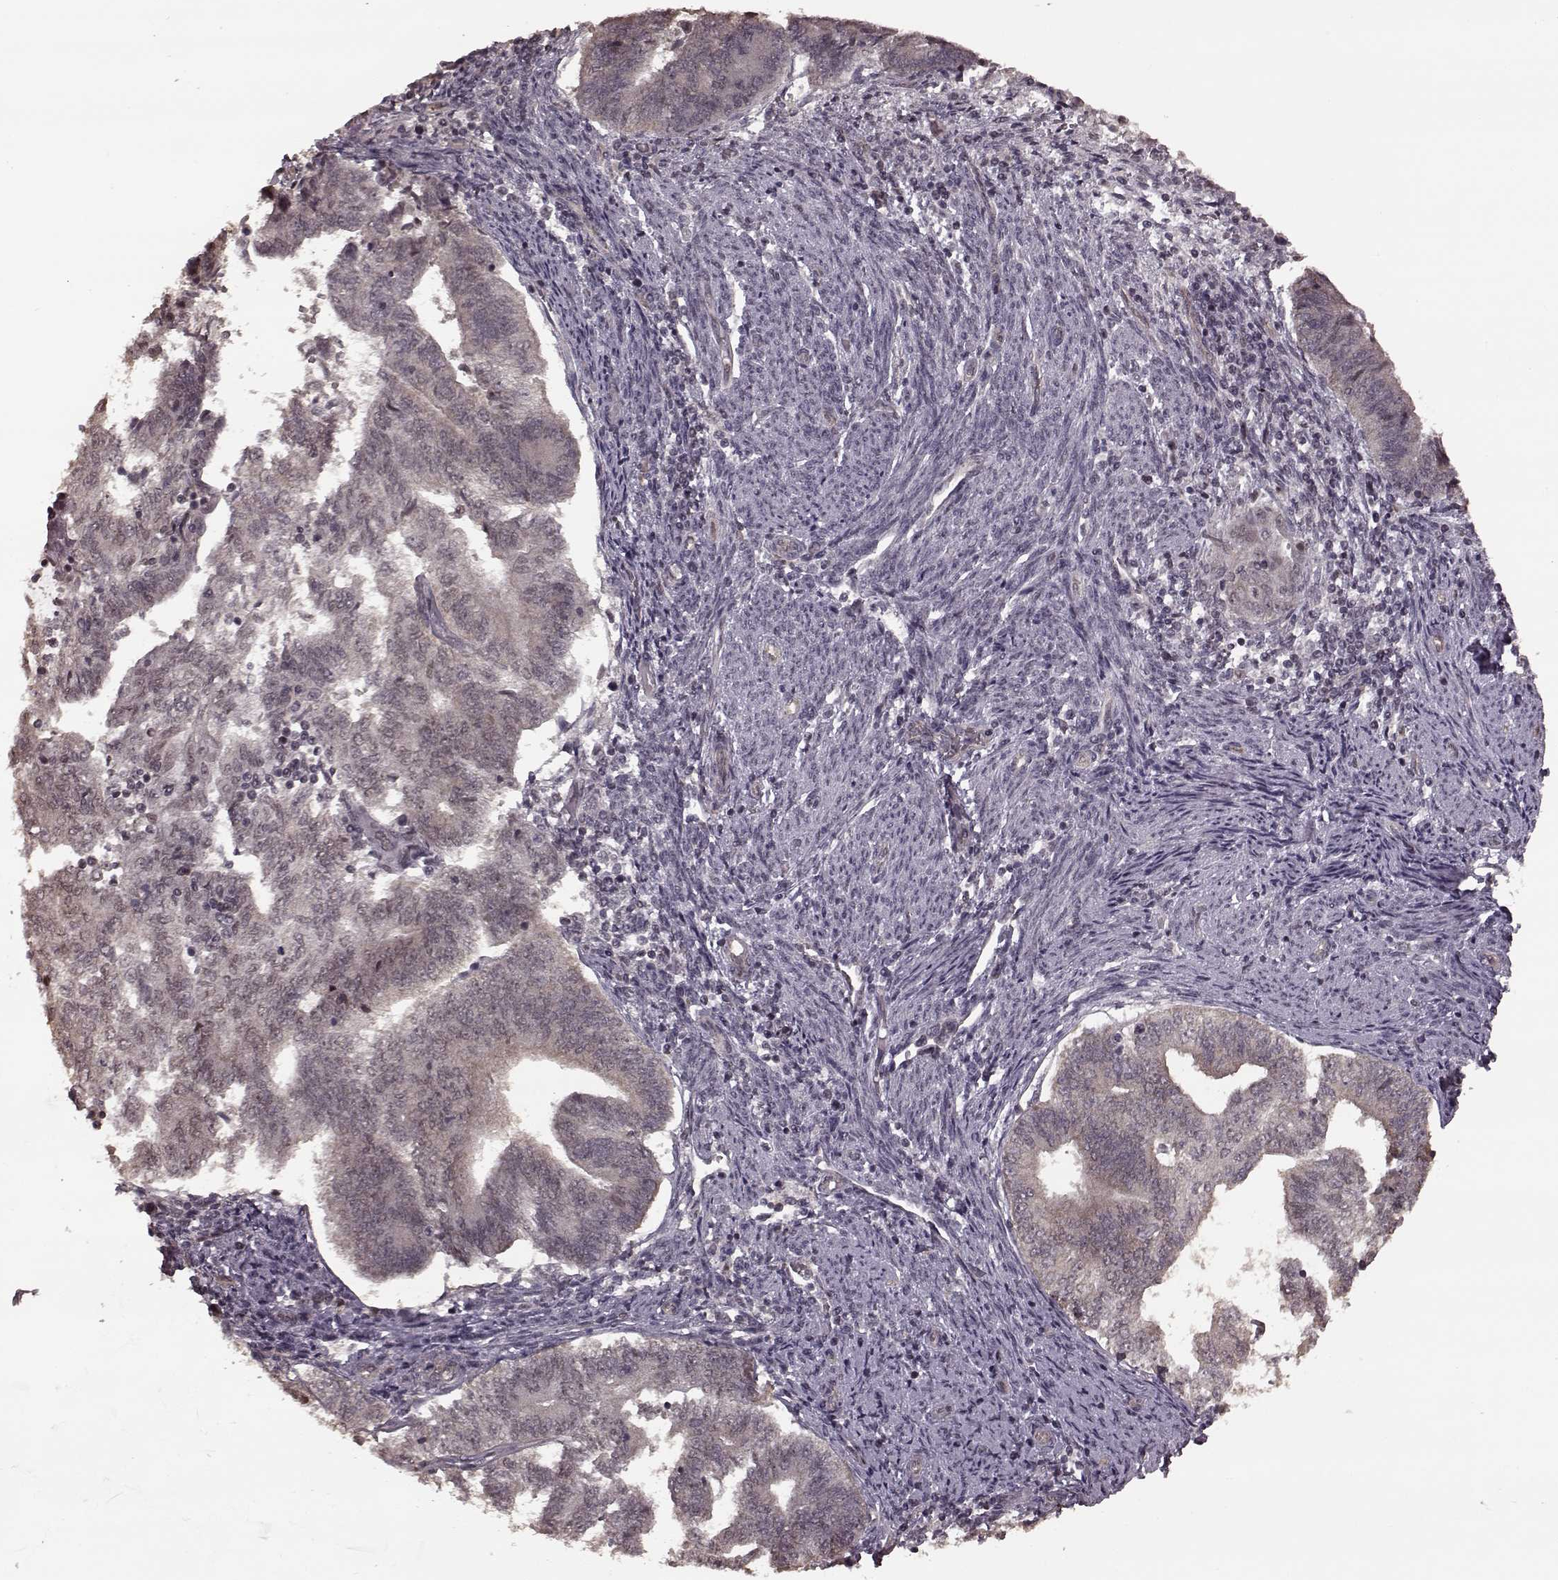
{"staining": {"intensity": "weak", "quantity": ">75%", "location": "cytoplasmic/membranous"}, "tissue": "endometrial cancer", "cell_type": "Tumor cells", "image_type": "cancer", "snomed": [{"axis": "morphology", "description": "Adenocarcinoma, NOS"}, {"axis": "topography", "description": "Endometrium"}], "caption": "Immunohistochemistry (DAB) staining of endometrial cancer (adenocarcinoma) reveals weak cytoplasmic/membranous protein expression in approximately >75% of tumor cells.", "gene": "PLCB4", "patient": {"sex": "female", "age": 65}}